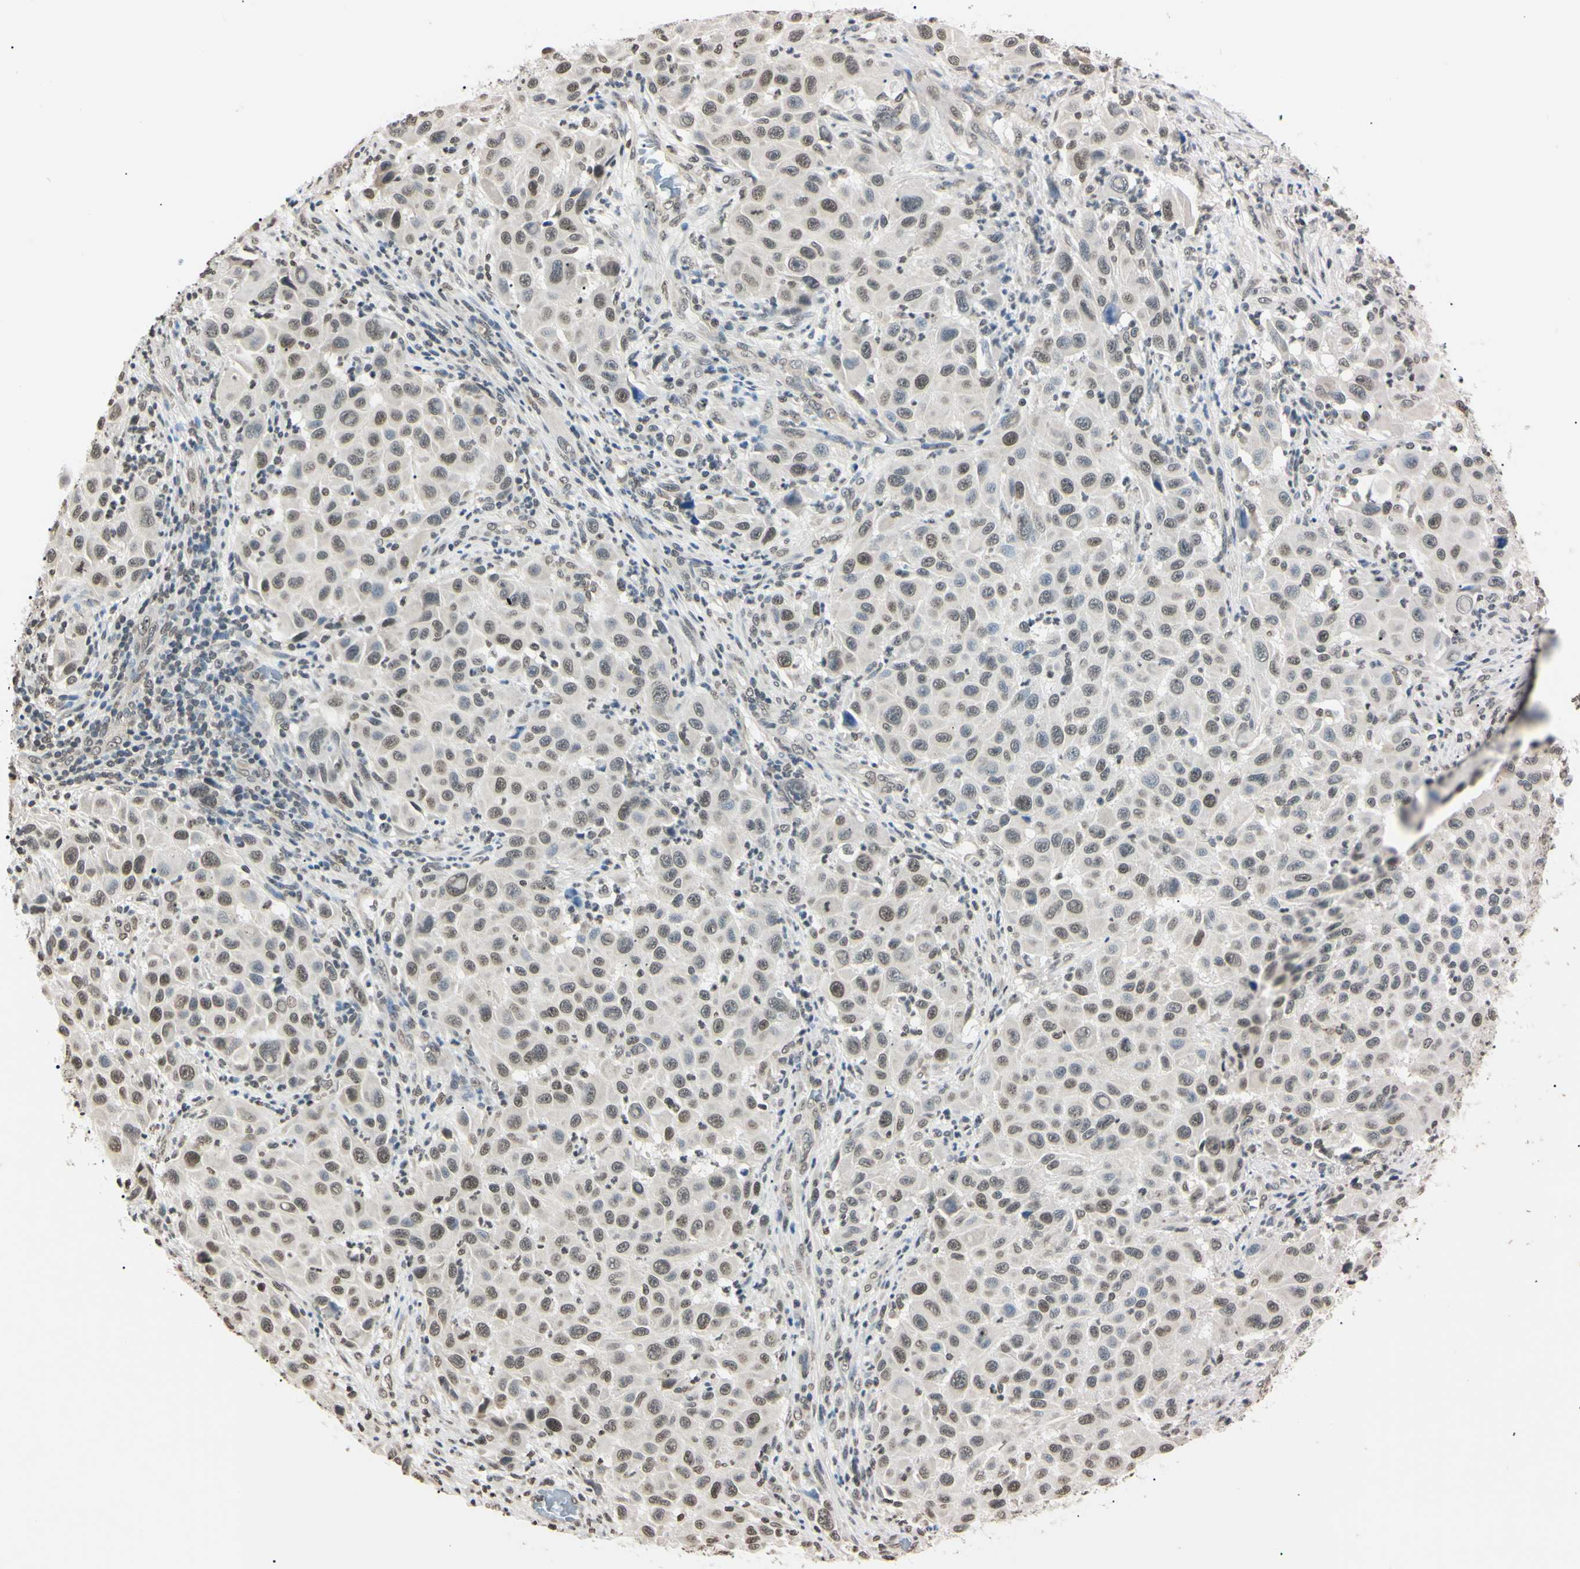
{"staining": {"intensity": "weak", "quantity": "25%-75%", "location": "nuclear"}, "tissue": "melanoma", "cell_type": "Tumor cells", "image_type": "cancer", "snomed": [{"axis": "morphology", "description": "Malignant melanoma, Metastatic site"}, {"axis": "topography", "description": "Lymph node"}], "caption": "This is a histology image of IHC staining of melanoma, which shows weak staining in the nuclear of tumor cells.", "gene": "CDC45", "patient": {"sex": "male", "age": 61}}